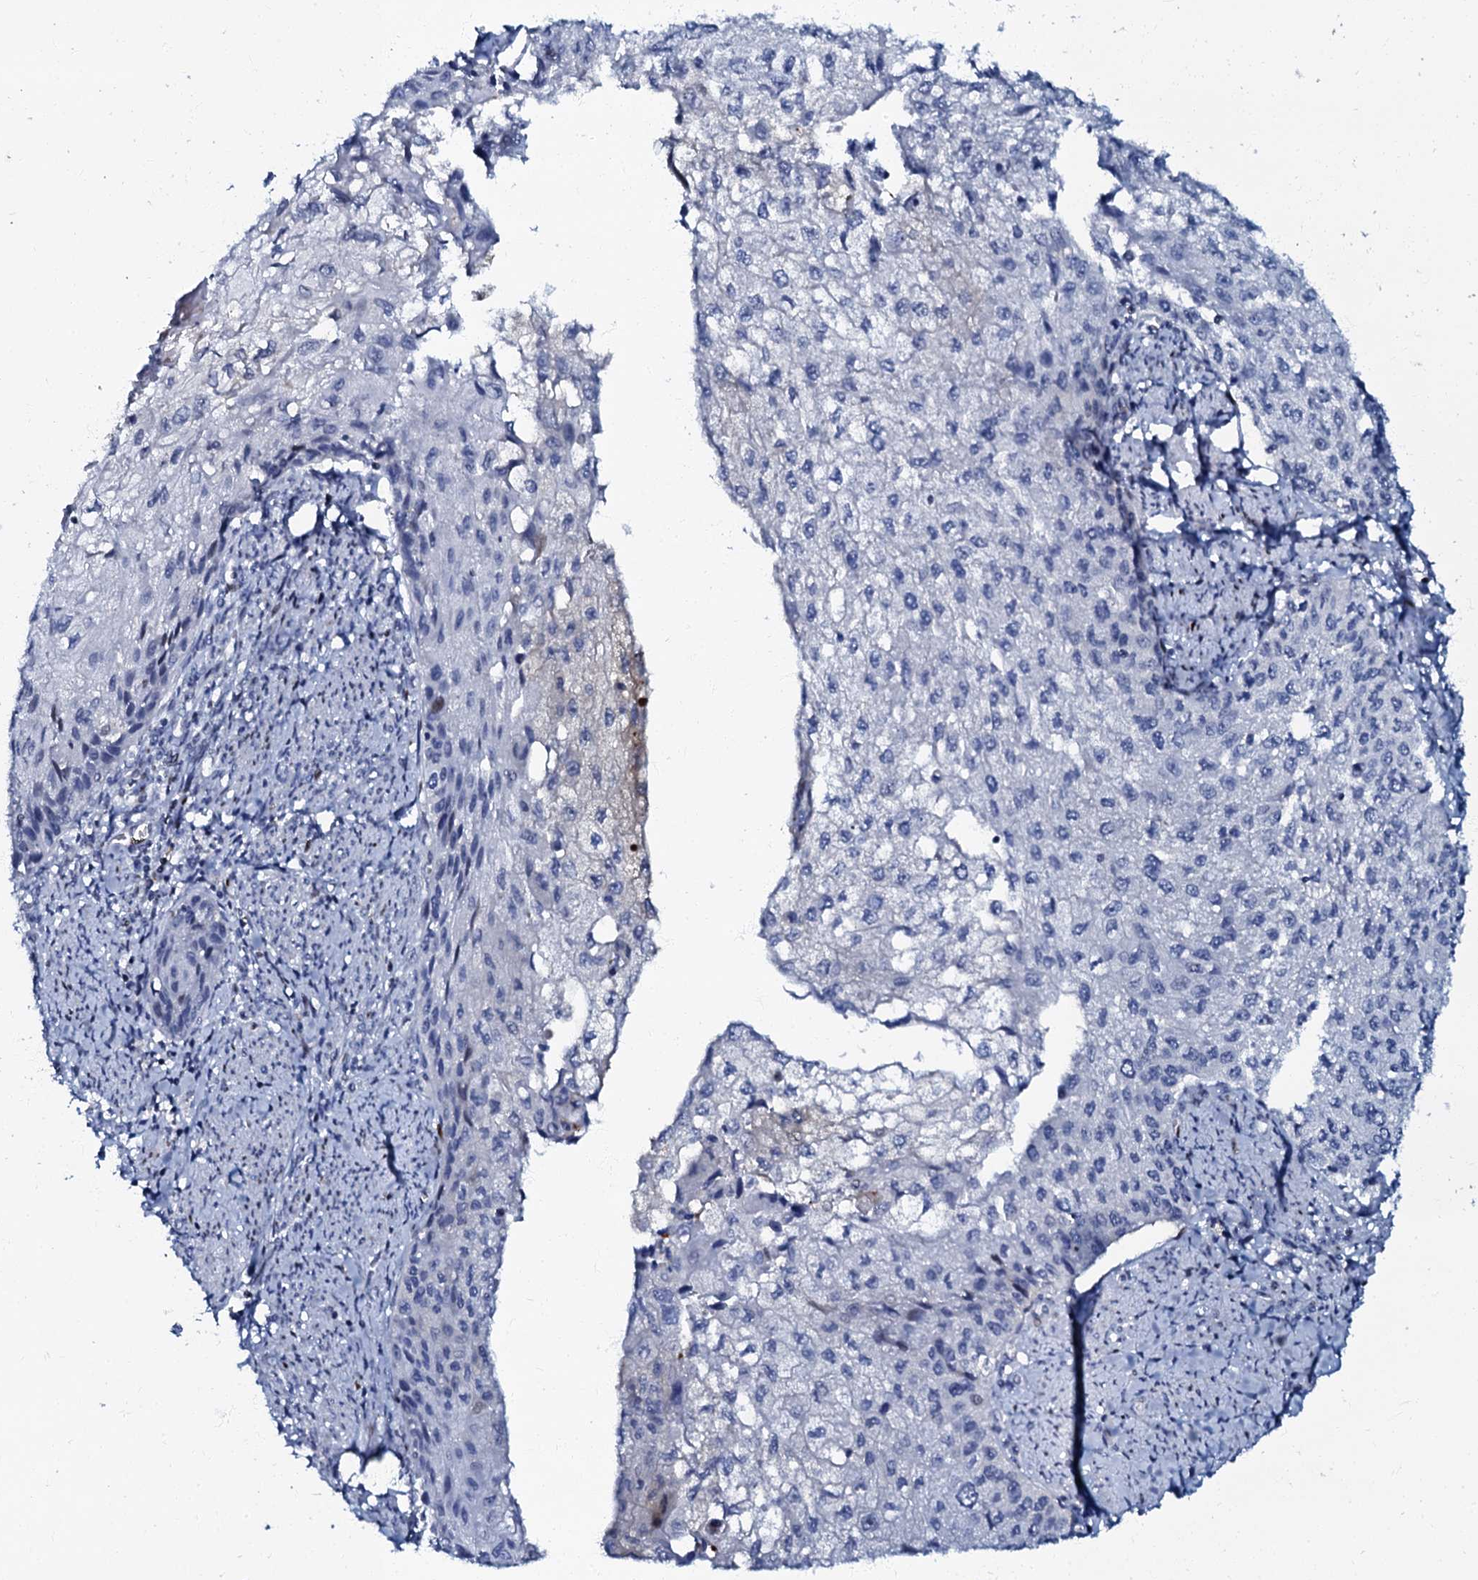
{"staining": {"intensity": "negative", "quantity": "none", "location": "none"}, "tissue": "cervical cancer", "cell_type": "Tumor cells", "image_type": "cancer", "snomed": [{"axis": "morphology", "description": "Squamous cell carcinoma, NOS"}, {"axis": "topography", "description": "Cervix"}], "caption": "This is an IHC histopathology image of human cervical cancer (squamous cell carcinoma). There is no positivity in tumor cells.", "gene": "MFSD5", "patient": {"sex": "female", "age": 67}}